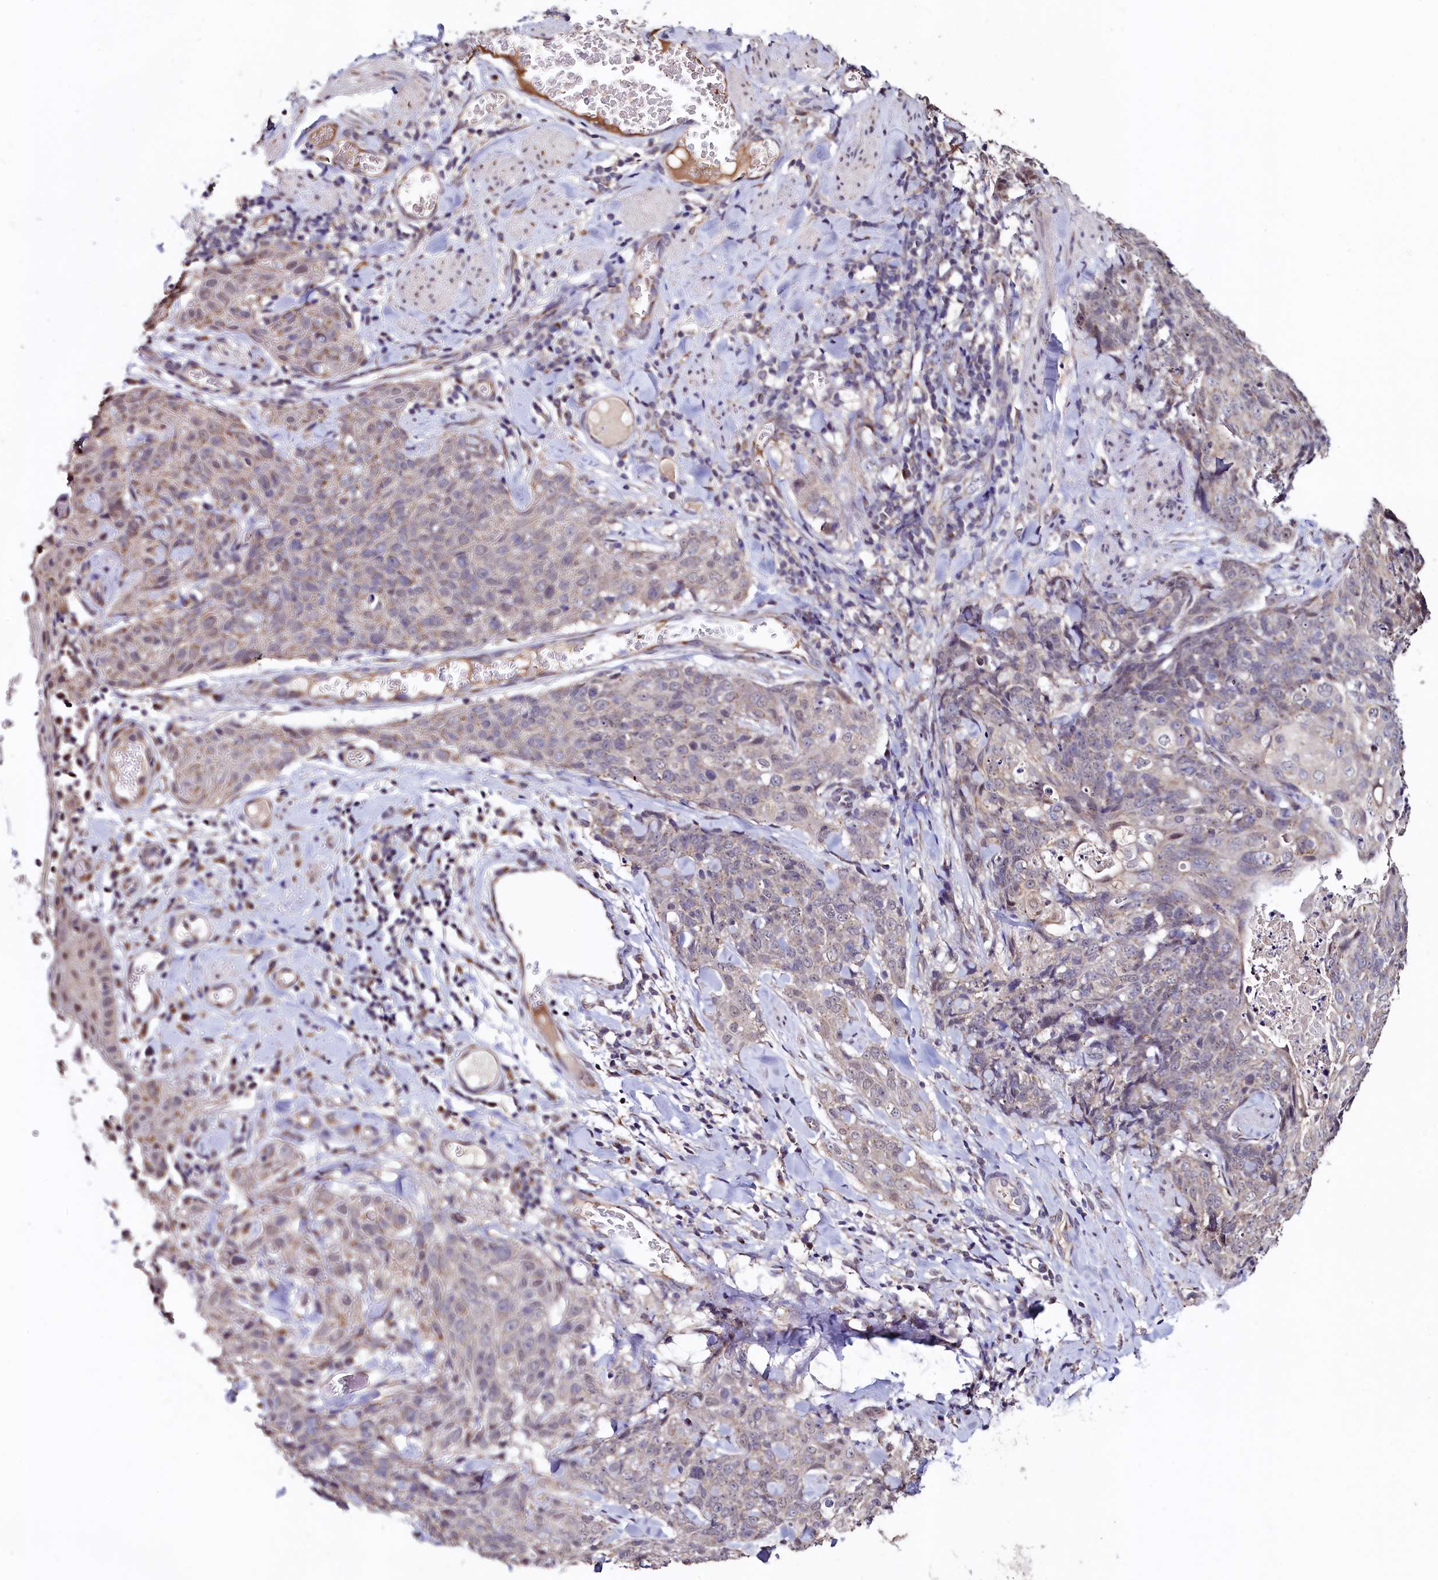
{"staining": {"intensity": "weak", "quantity": "25%-75%", "location": "cytoplasmic/membranous"}, "tissue": "skin cancer", "cell_type": "Tumor cells", "image_type": "cancer", "snomed": [{"axis": "morphology", "description": "Squamous cell carcinoma, NOS"}, {"axis": "topography", "description": "Skin"}, {"axis": "topography", "description": "Vulva"}], "caption": "Weak cytoplasmic/membranous protein staining is present in approximately 25%-75% of tumor cells in squamous cell carcinoma (skin).", "gene": "SEC24C", "patient": {"sex": "female", "age": 85}}